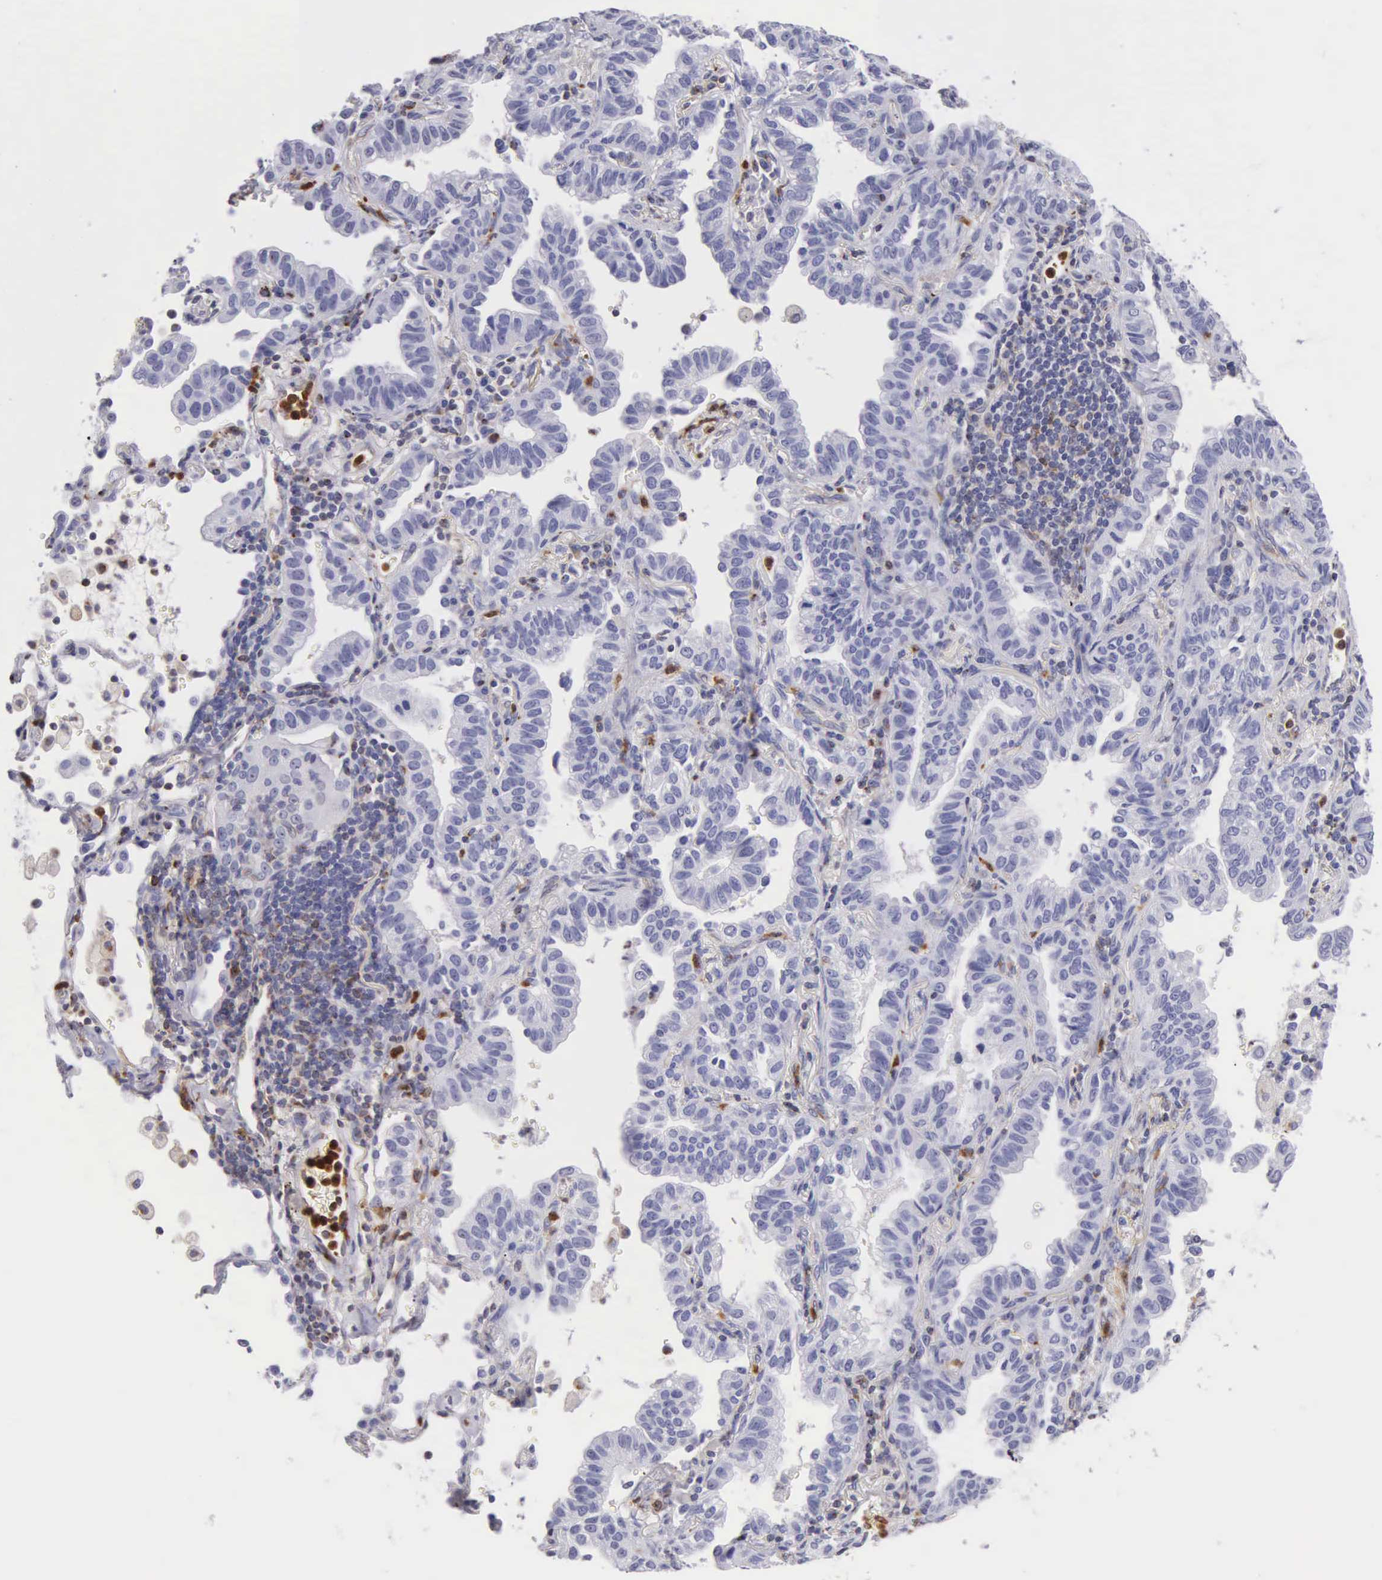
{"staining": {"intensity": "negative", "quantity": "none", "location": "none"}, "tissue": "lung cancer", "cell_type": "Tumor cells", "image_type": "cancer", "snomed": [{"axis": "morphology", "description": "Adenocarcinoma, NOS"}, {"axis": "topography", "description": "Lung"}], "caption": "Histopathology image shows no protein staining in tumor cells of adenocarcinoma (lung) tissue.", "gene": "SRGN", "patient": {"sex": "female", "age": 50}}